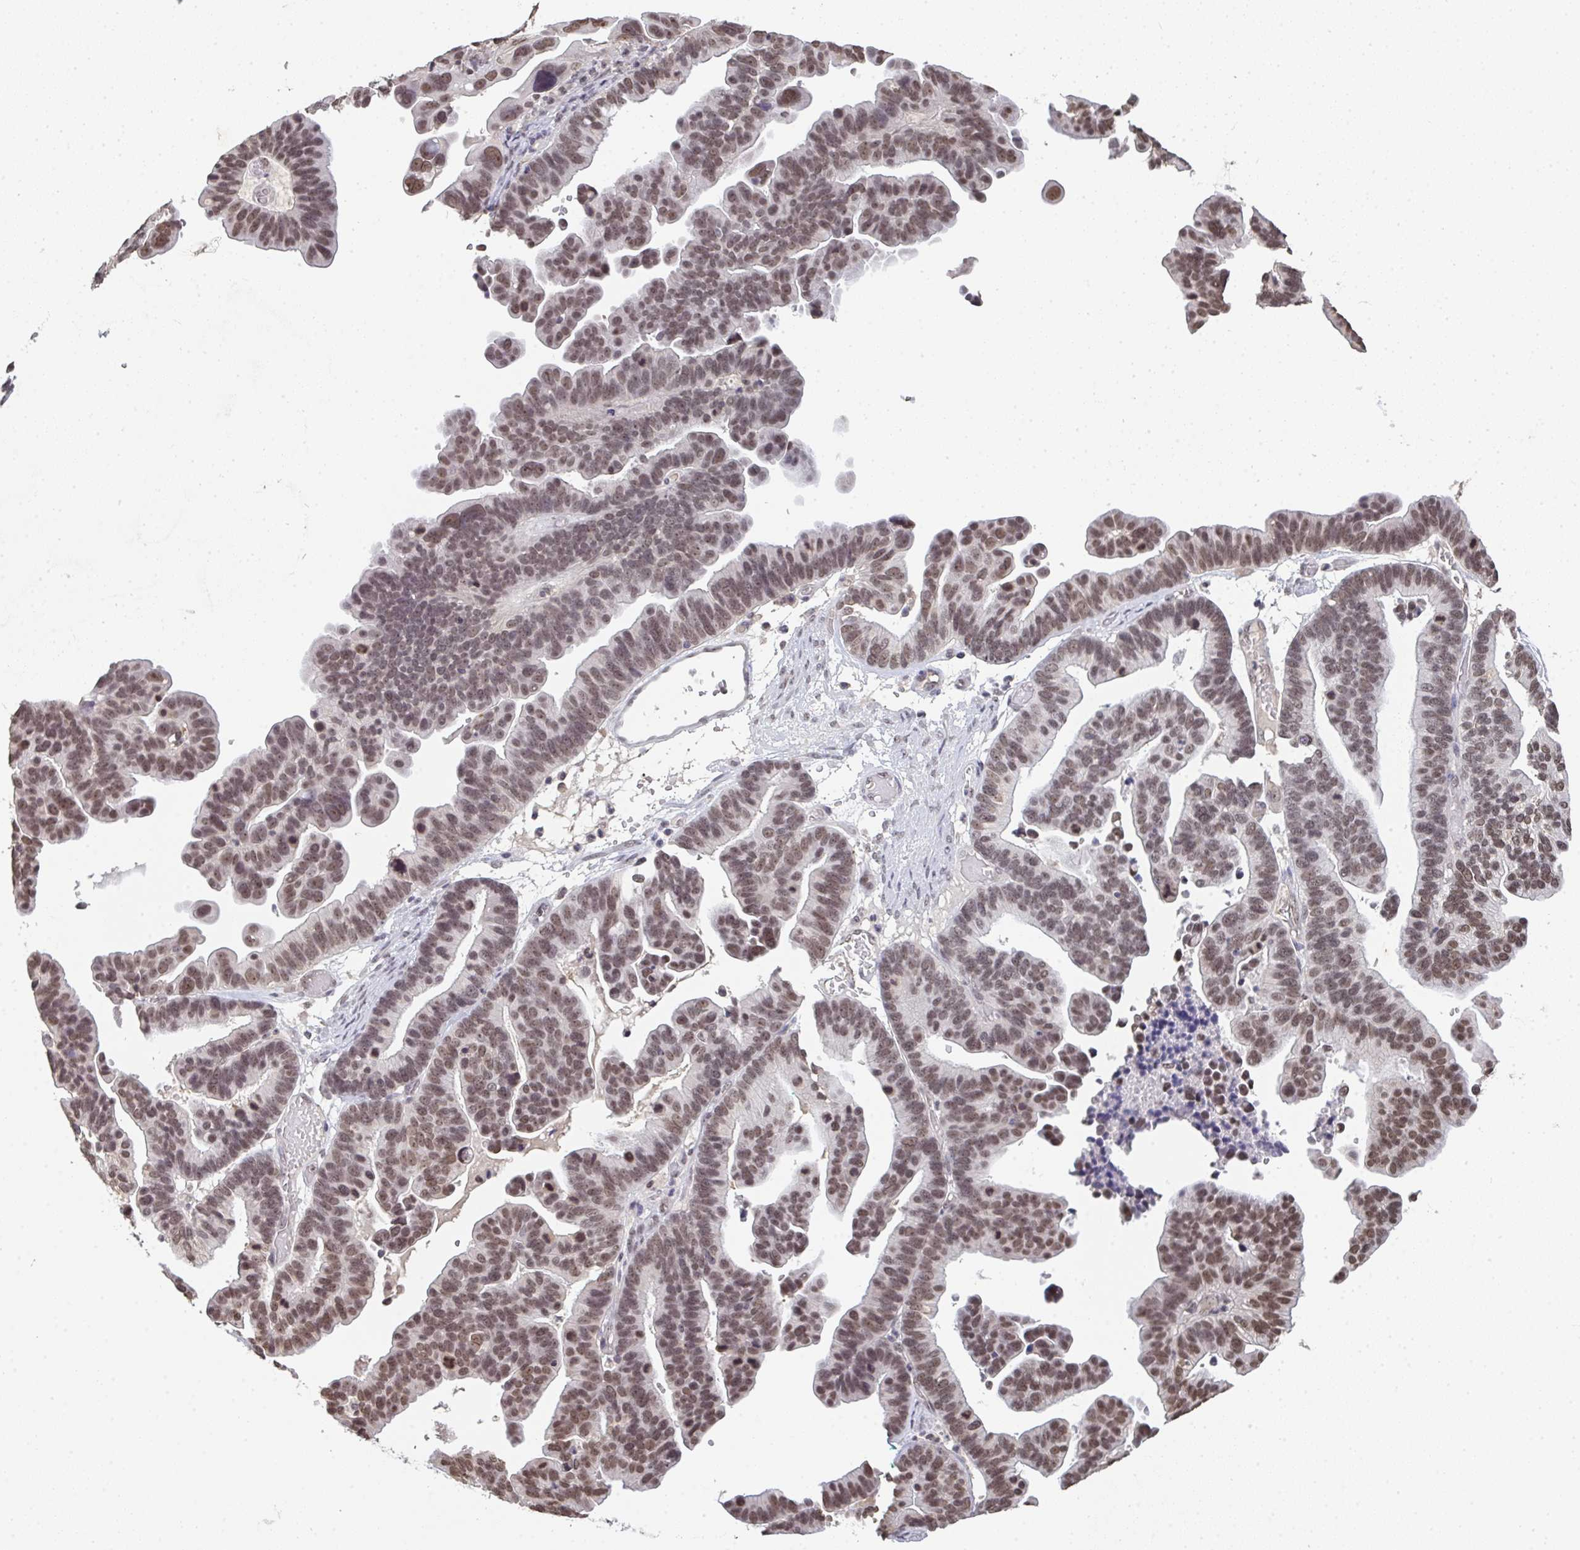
{"staining": {"intensity": "moderate", "quantity": ">75%", "location": "nuclear"}, "tissue": "ovarian cancer", "cell_type": "Tumor cells", "image_type": "cancer", "snomed": [{"axis": "morphology", "description": "Cystadenocarcinoma, serous, NOS"}, {"axis": "topography", "description": "Ovary"}], "caption": "Immunohistochemical staining of human ovarian serous cystadenocarcinoma displays medium levels of moderate nuclear positivity in about >75% of tumor cells. (DAB (3,3'-diaminobenzidine) IHC, brown staining for protein, blue staining for nuclei).", "gene": "DKC1", "patient": {"sex": "female", "age": 56}}